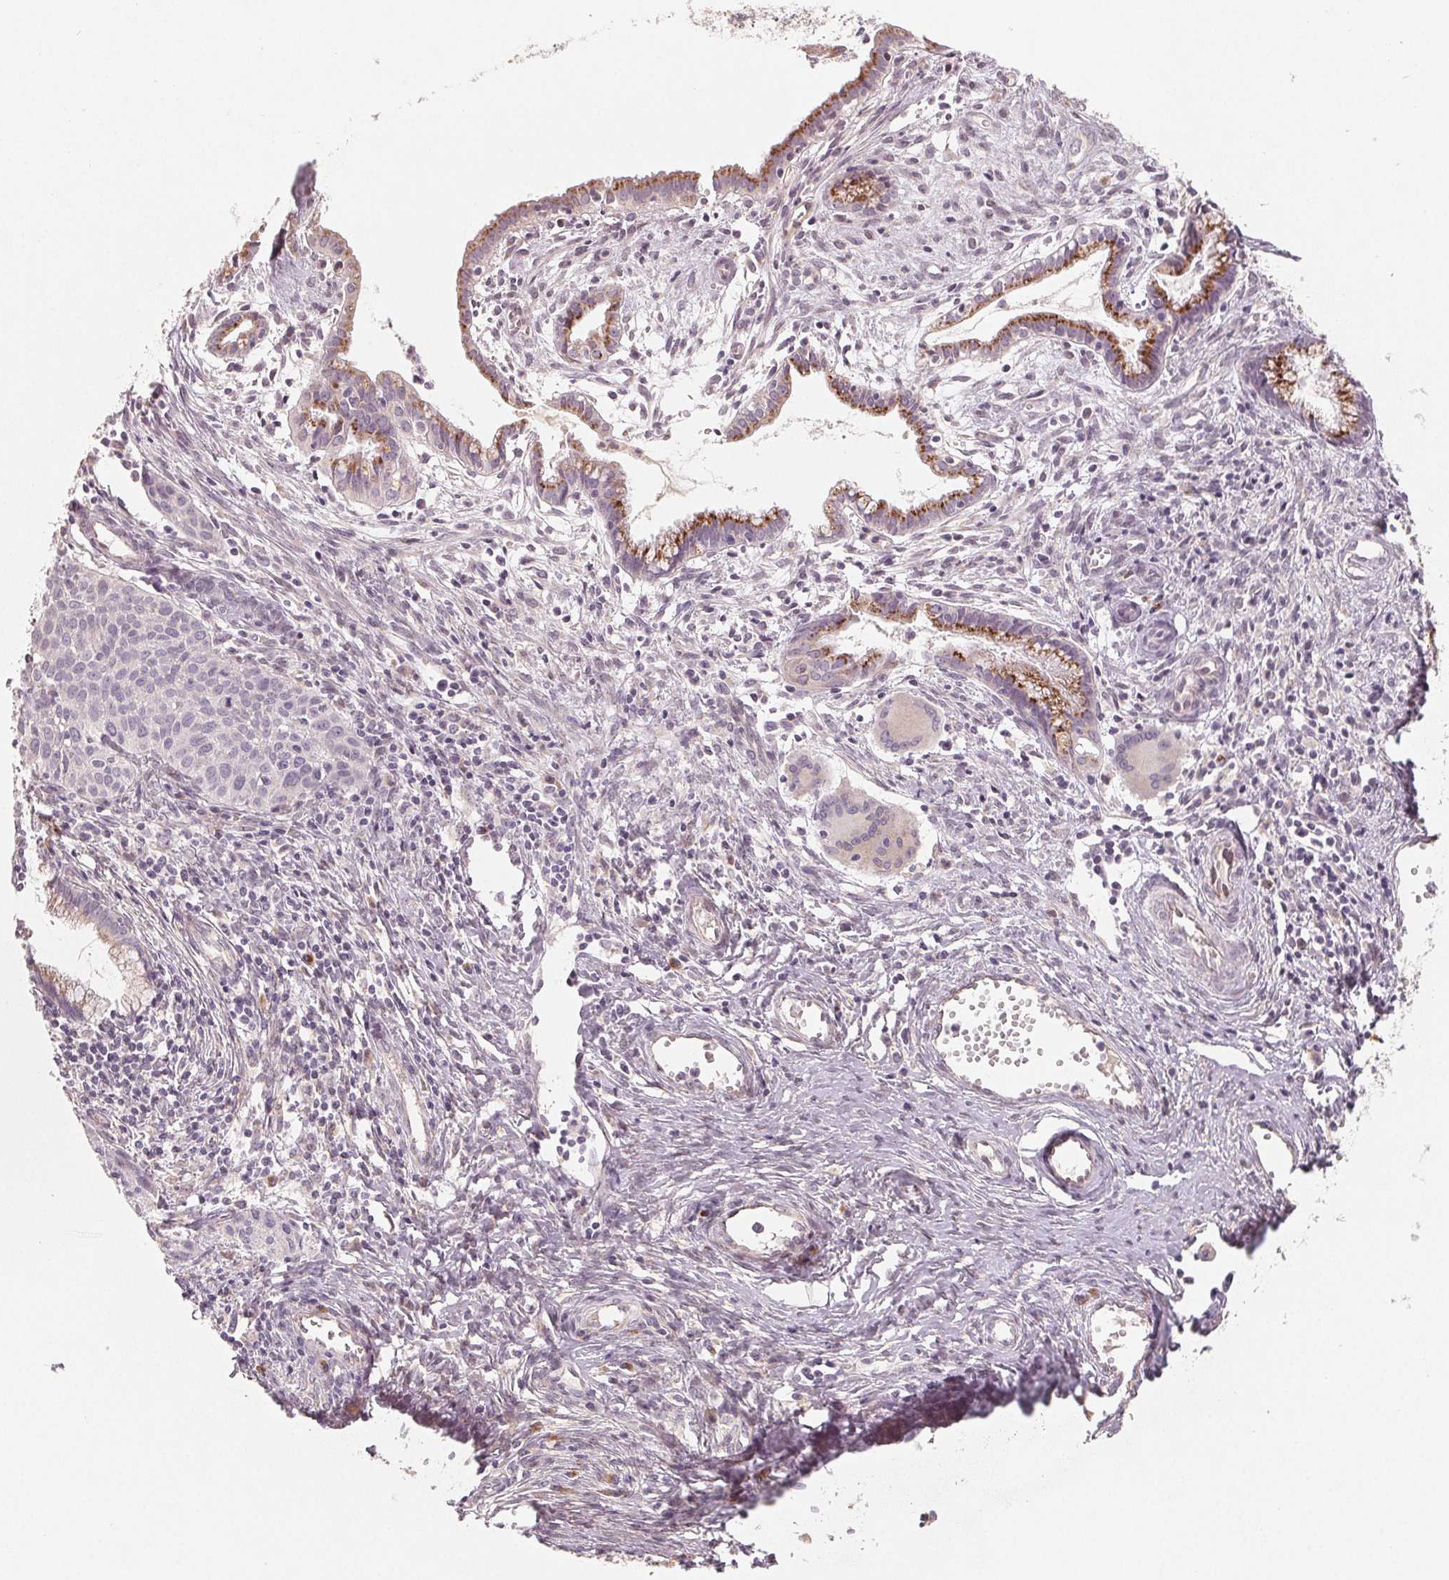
{"staining": {"intensity": "negative", "quantity": "none", "location": "none"}, "tissue": "cervical cancer", "cell_type": "Tumor cells", "image_type": "cancer", "snomed": [{"axis": "morphology", "description": "Squamous cell carcinoma, NOS"}, {"axis": "topography", "description": "Cervix"}], "caption": "Tumor cells are negative for brown protein staining in squamous cell carcinoma (cervical).", "gene": "TMSB15B", "patient": {"sex": "female", "age": 38}}